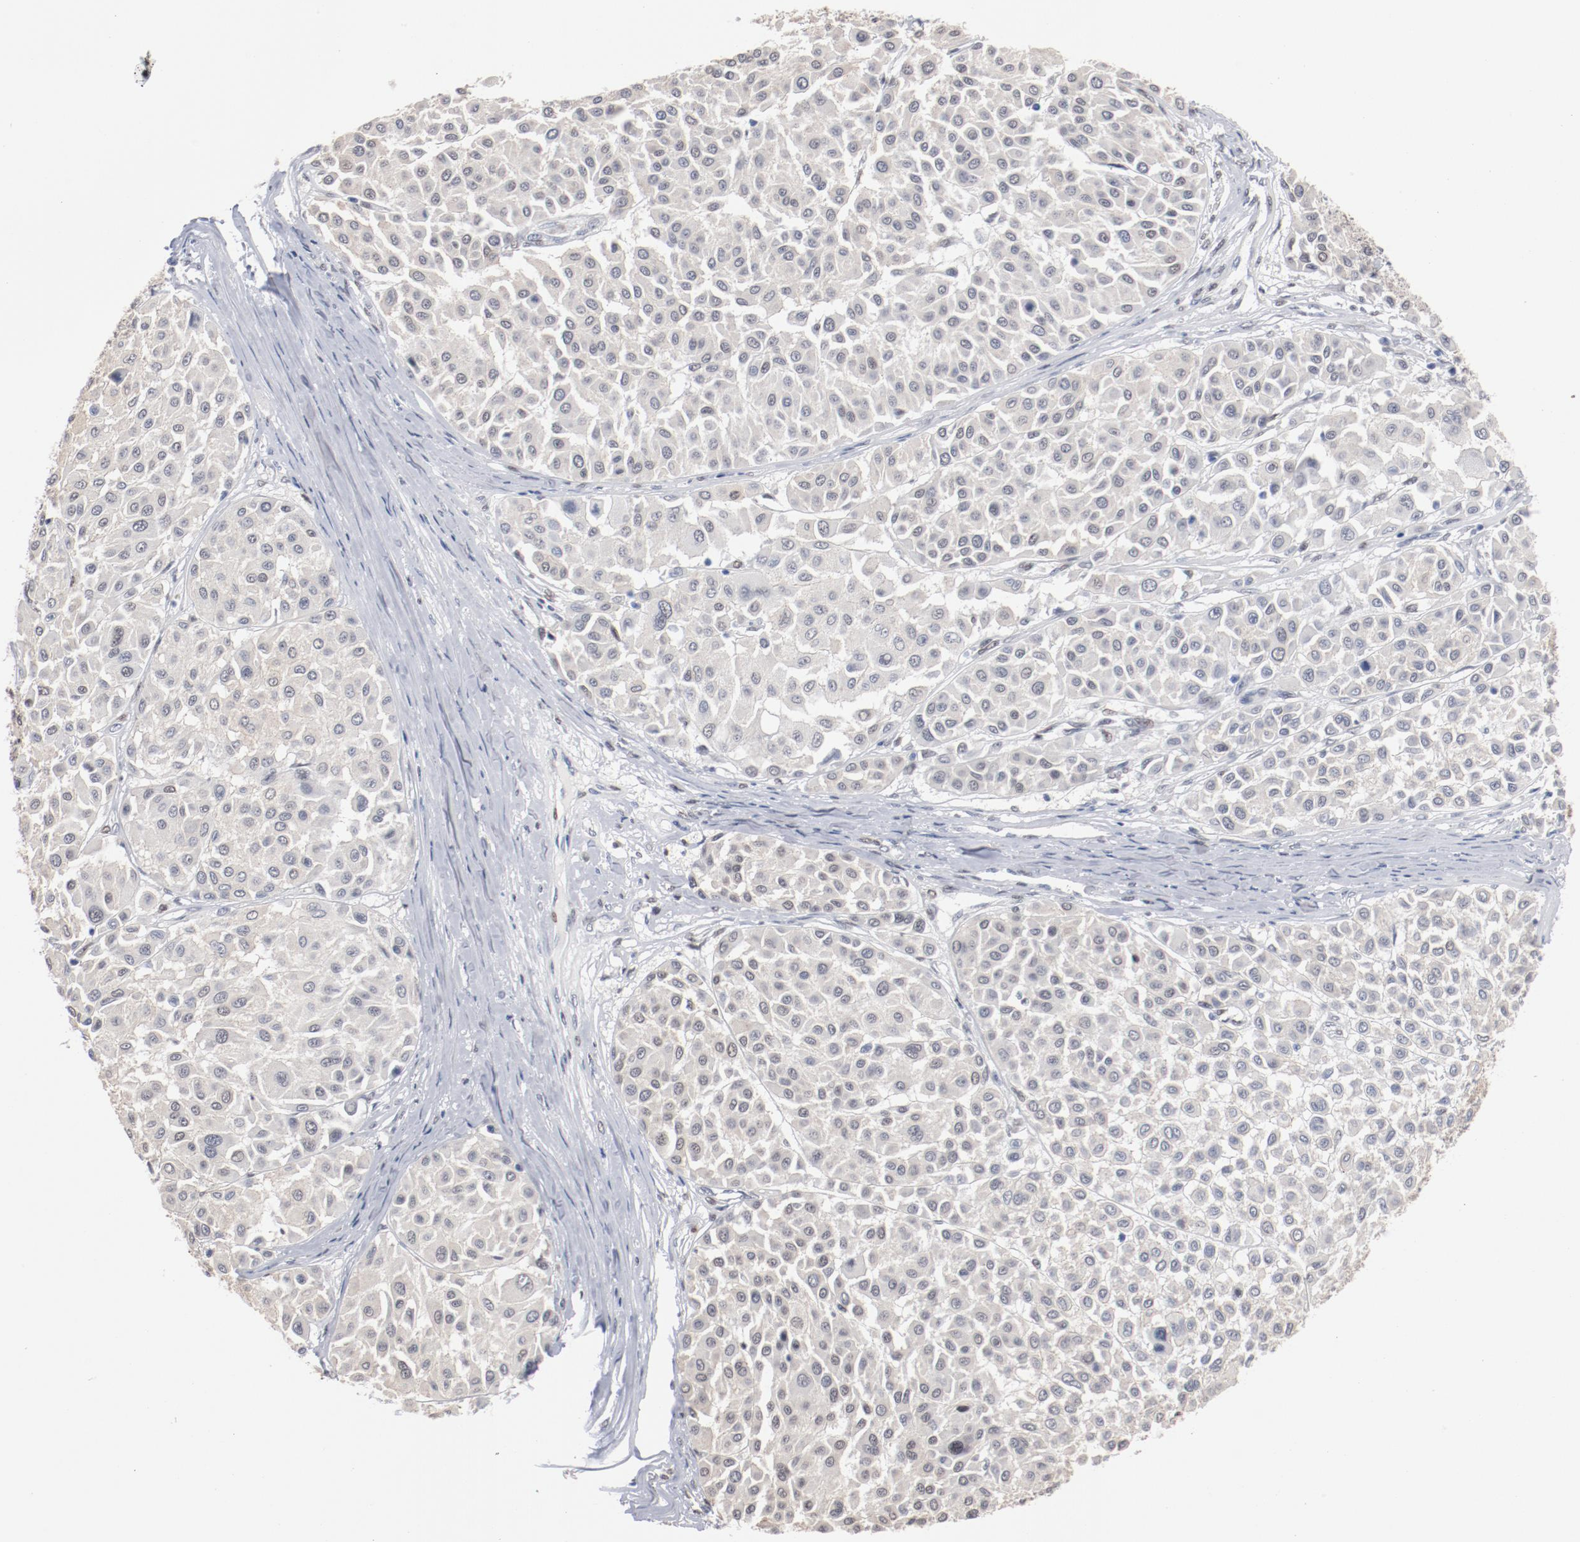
{"staining": {"intensity": "negative", "quantity": "none", "location": "none"}, "tissue": "melanoma", "cell_type": "Tumor cells", "image_type": "cancer", "snomed": [{"axis": "morphology", "description": "Malignant melanoma, Metastatic site"}, {"axis": "topography", "description": "Soft tissue"}], "caption": "Immunohistochemistry (IHC) of human melanoma displays no expression in tumor cells.", "gene": "ZEB2", "patient": {"sex": "male", "age": 41}}